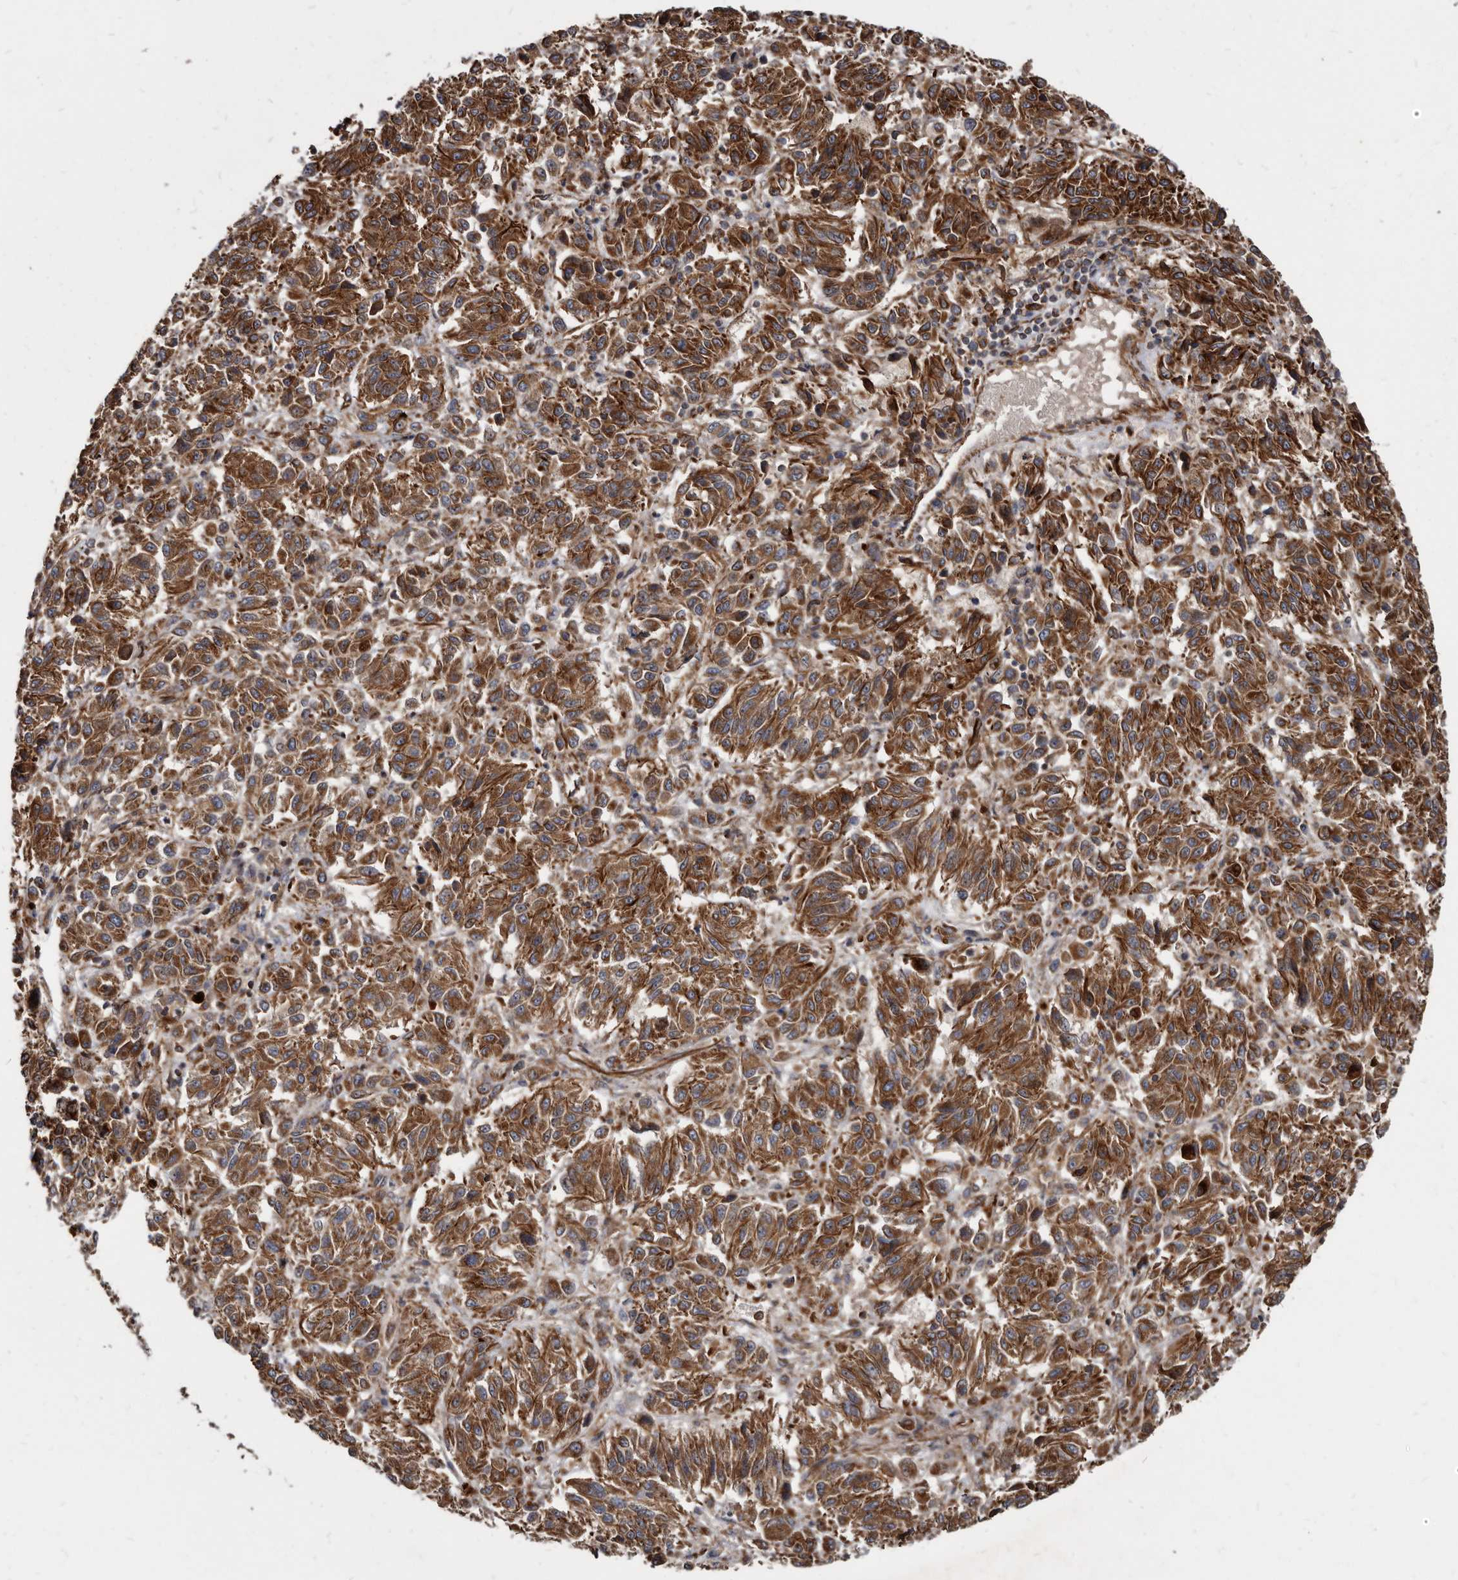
{"staining": {"intensity": "strong", "quantity": ">75%", "location": "cytoplasmic/membranous"}, "tissue": "melanoma", "cell_type": "Tumor cells", "image_type": "cancer", "snomed": [{"axis": "morphology", "description": "Malignant melanoma, Metastatic site"}, {"axis": "topography", "description": "Lung"}], "caption": "Immunohistochemistry (IHC) (DAB (3,3'-diaminobenzidine)) staining of malignant melanoma (metastatic site) exhibits strong cytoplasmic/membranous protein positivity in approximately >75% of tumor cells. The staining was performed using DAB to visualize the protein expression in brown, while the nuclei were stained in blue with hematoxylin (Magnification: 20x).", "gene": "KCTD20", "patient": {"sex": "male", "age": 64}}